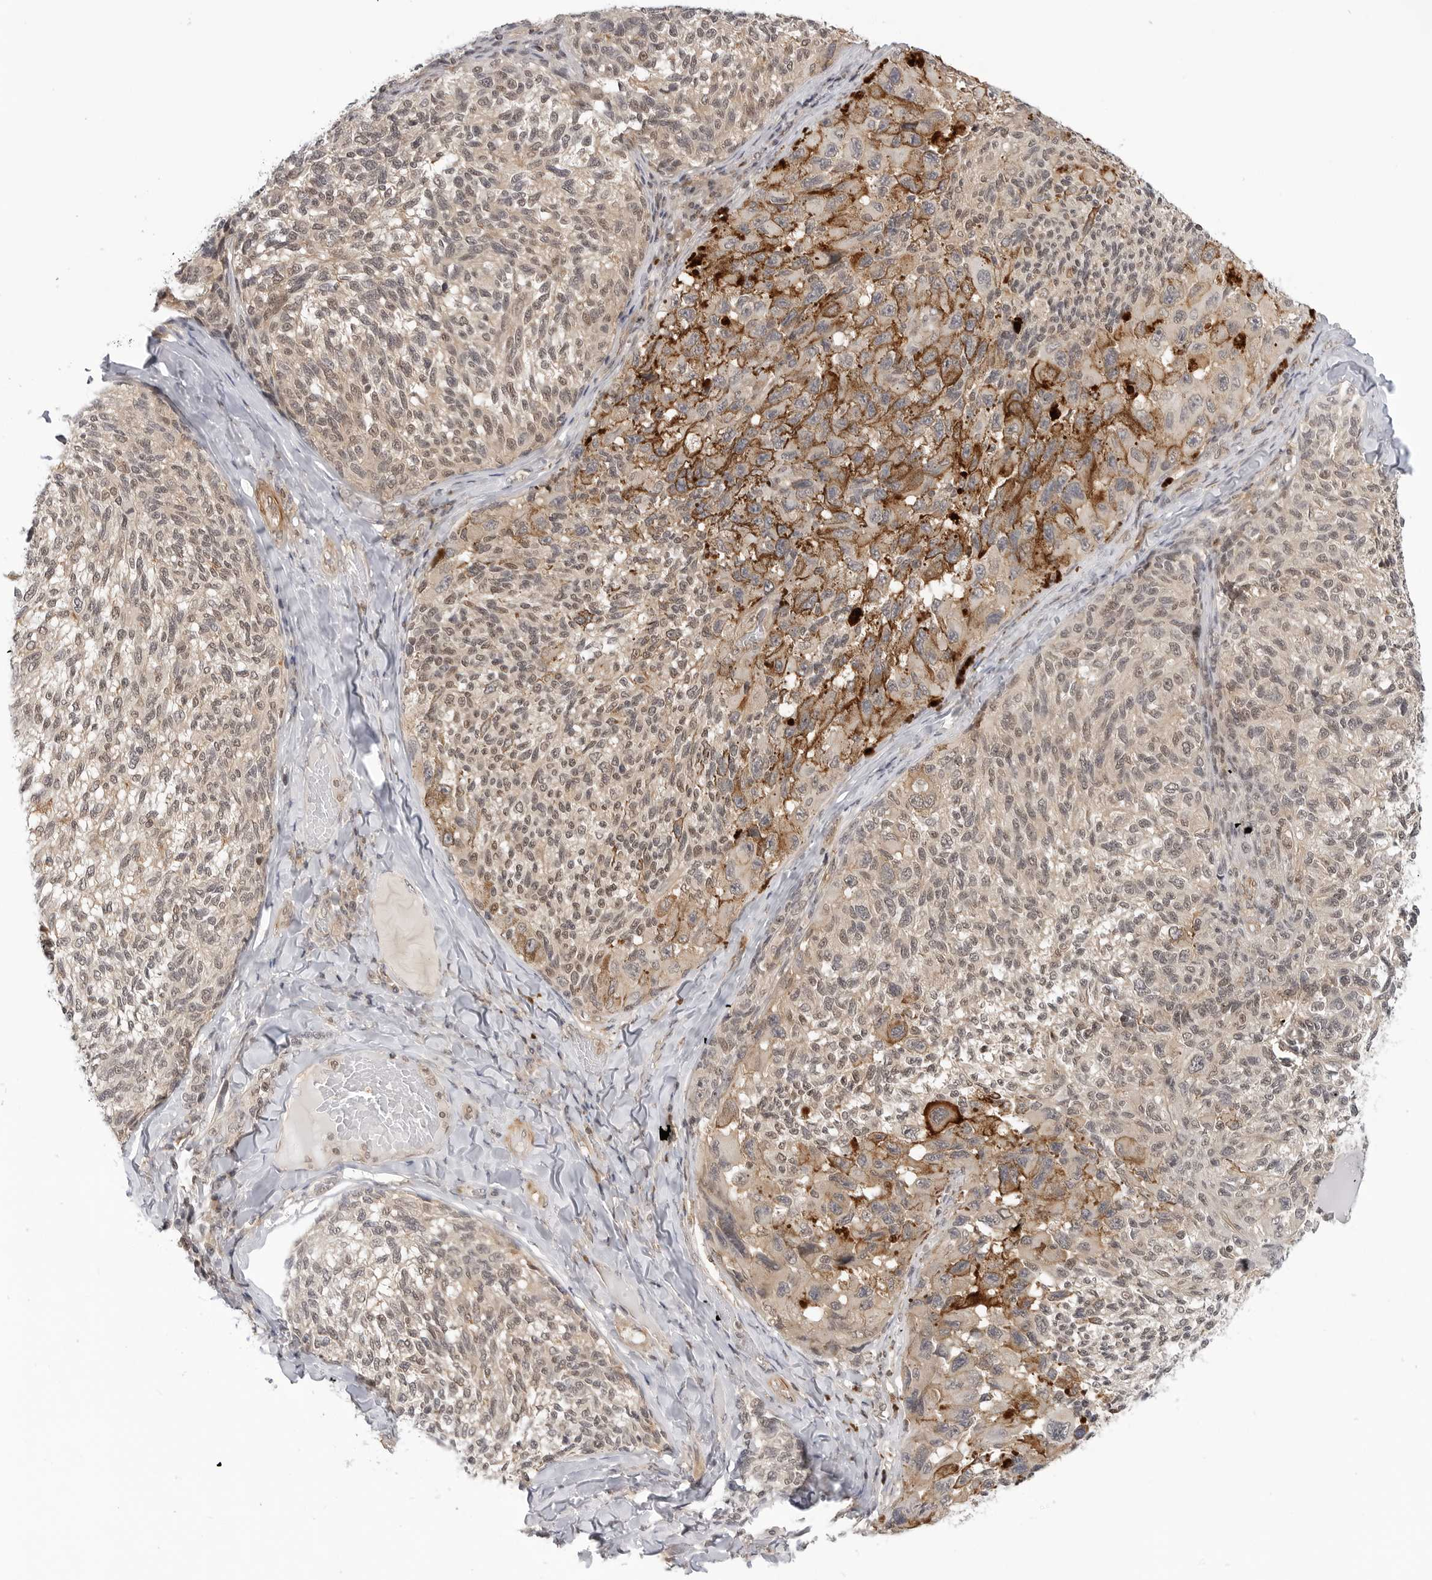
{"staining": {"intensity": "weak", "quantity": "25%-75%", "location": "cytoplasmic/membranous"}, "tissue": "melanoma", "cell_type": "Tumor cells", "image_type": "cancer", "snomed": [{"axis": "morphology", "description": "Malignant melanoma, NOS"}, {"axis": "topography", "description": "Skin"}], "caption": "Approximately 25%-75% of tumor cells in malignant melanoma show weak cytoplasmic/membranous protein expression as visualized by brown immunohistochemical staining.", "gene": "MAP2K5", "patient": {"sex": "female", "age": 73}}